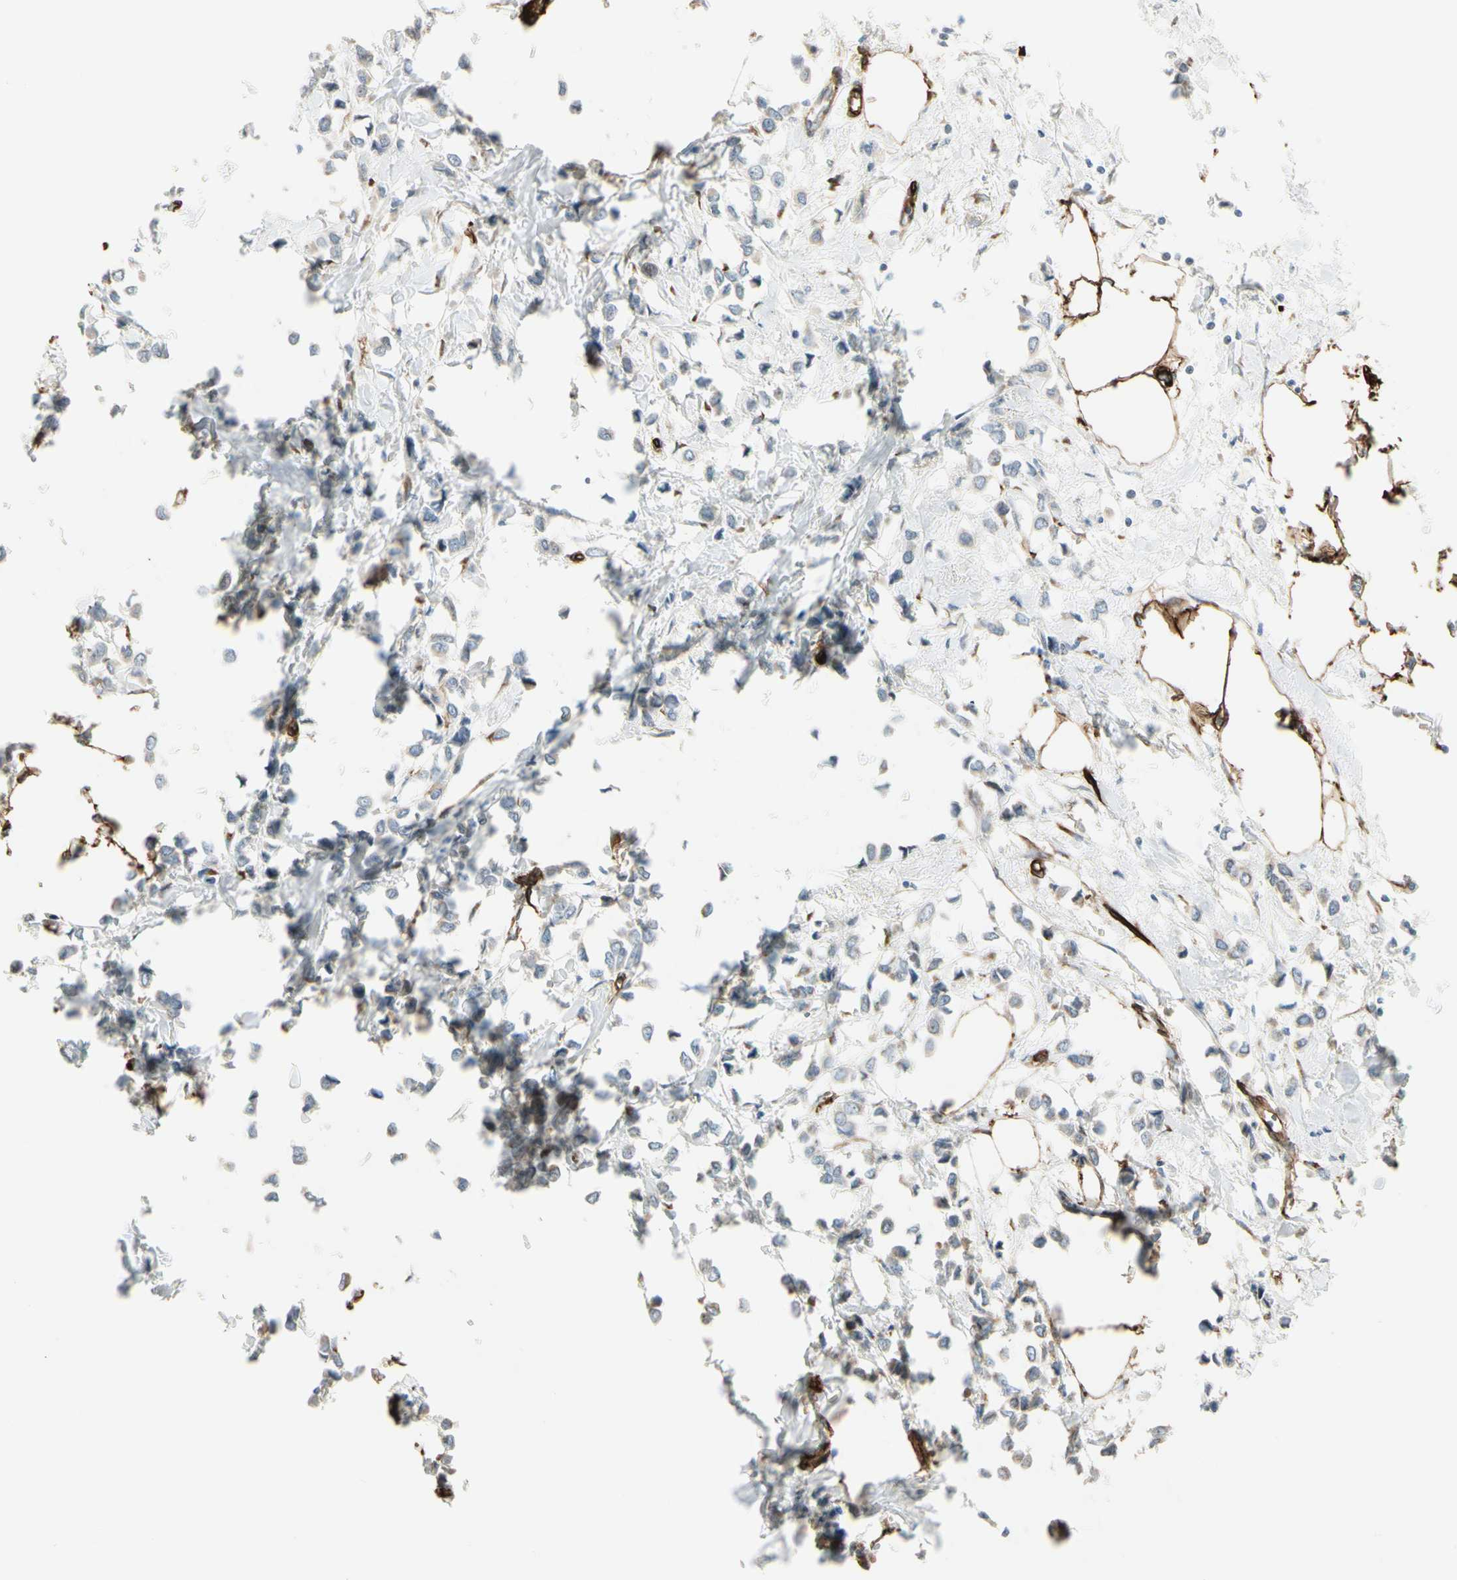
{"staining": {"intensity": "negative", "quantity": "none", "location": "none"}, "tissue": "breast cancer", "cell_type": "Tumor cells", "image_type": "cancer", "snomed": [{"axis": "morphology", "description": "Lobular carcinoma"}, {"axis": "topography", "description": "Breast"}], "caption": "An immunohistochemistry (IHC) histopathology image of lobular carcinoma (breast) is shown. There is no staining in tumor cells of lobular carcinoma (breast).", "gene": "MCAM", "patient": {"sex": "female", "age": 51}}